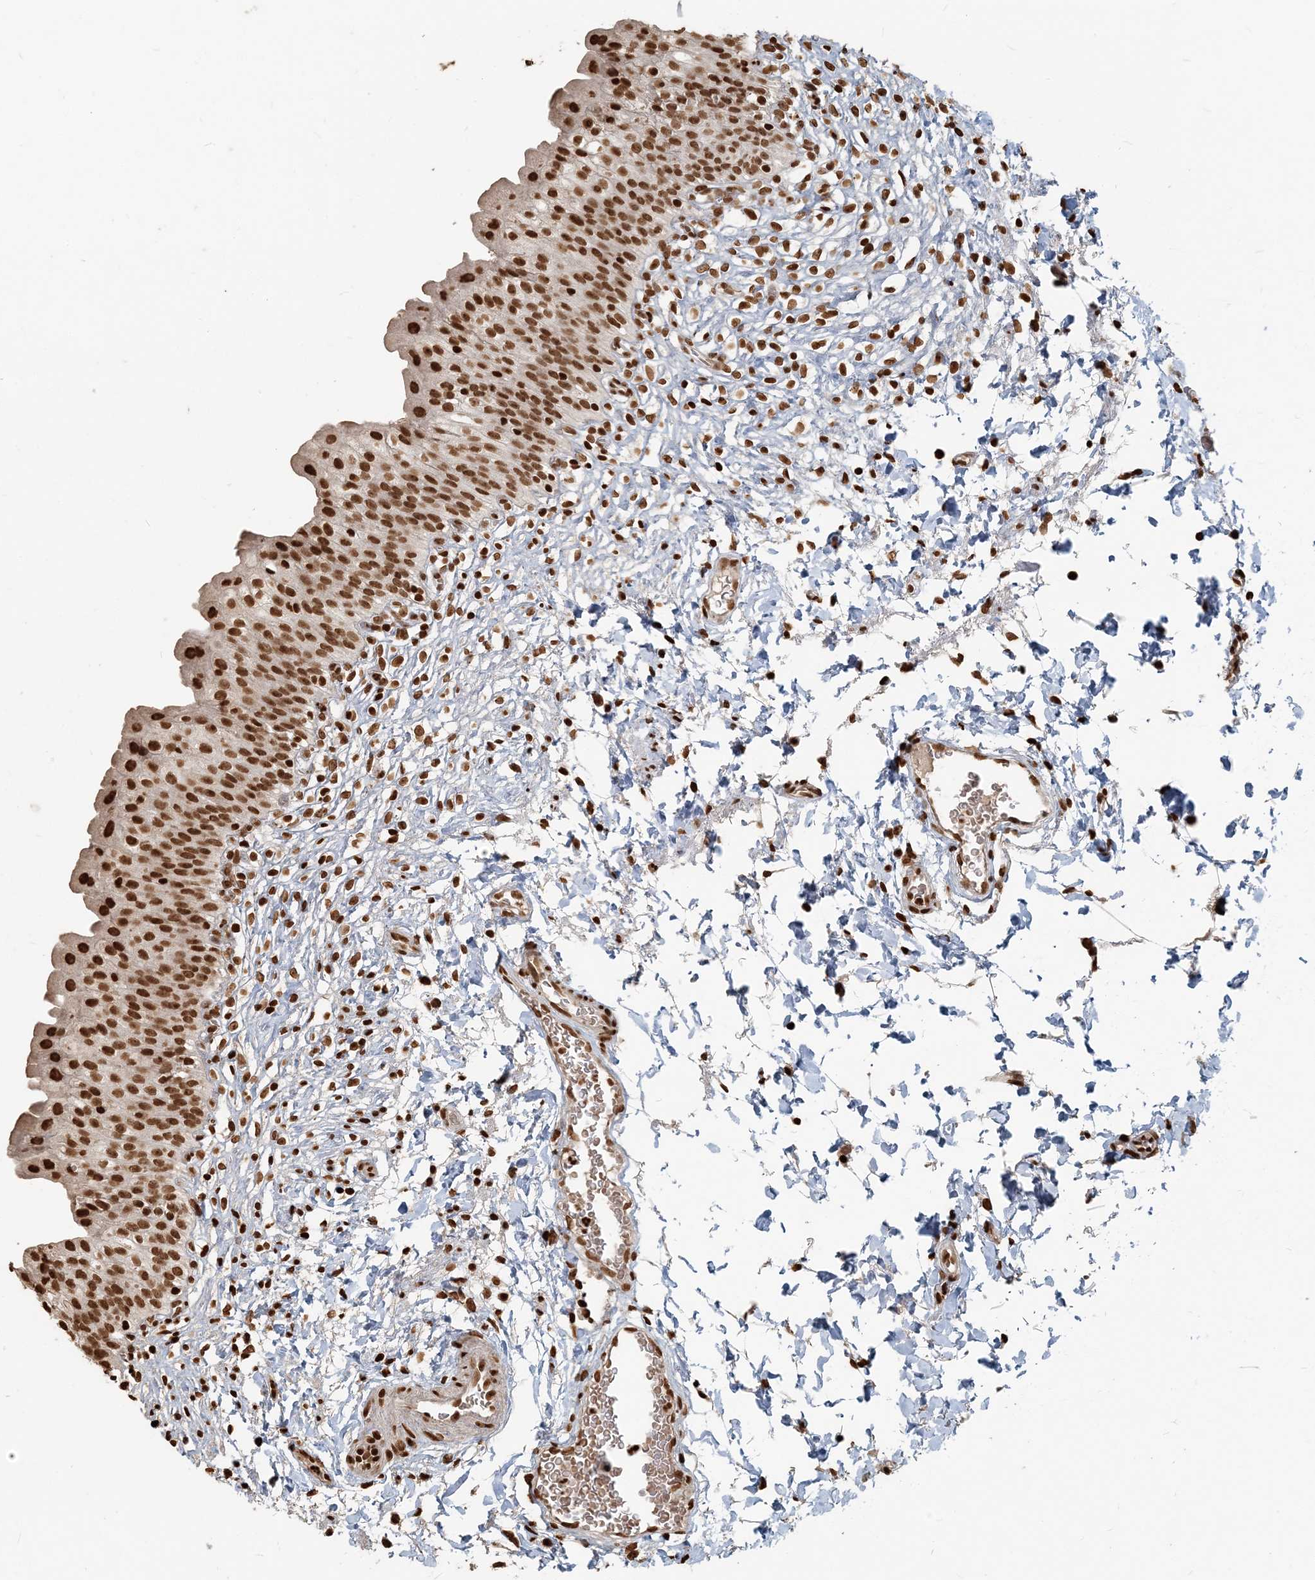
{"staining": {"intensity": "strong", "quantity": ">75%", "location": "nuclear"}, "tissue": "urinary bladder", "cell_type": "Urothelial cells", "image_type": "normal", "snomed": [{"axis": "morphology", "description": "Normal tissue, NOS"}, {"axis": "topography", "description": "Urinary bladder"}], "caption": "Immunohistochemistry (IHC) image of normal urinary bladder stained for a protein (brown), which exhibits high levels of strong nuclear expression in approximately >75% of urothelial cells.", "gene": "H3", "patient": {"sex": "male", "age": 55}}